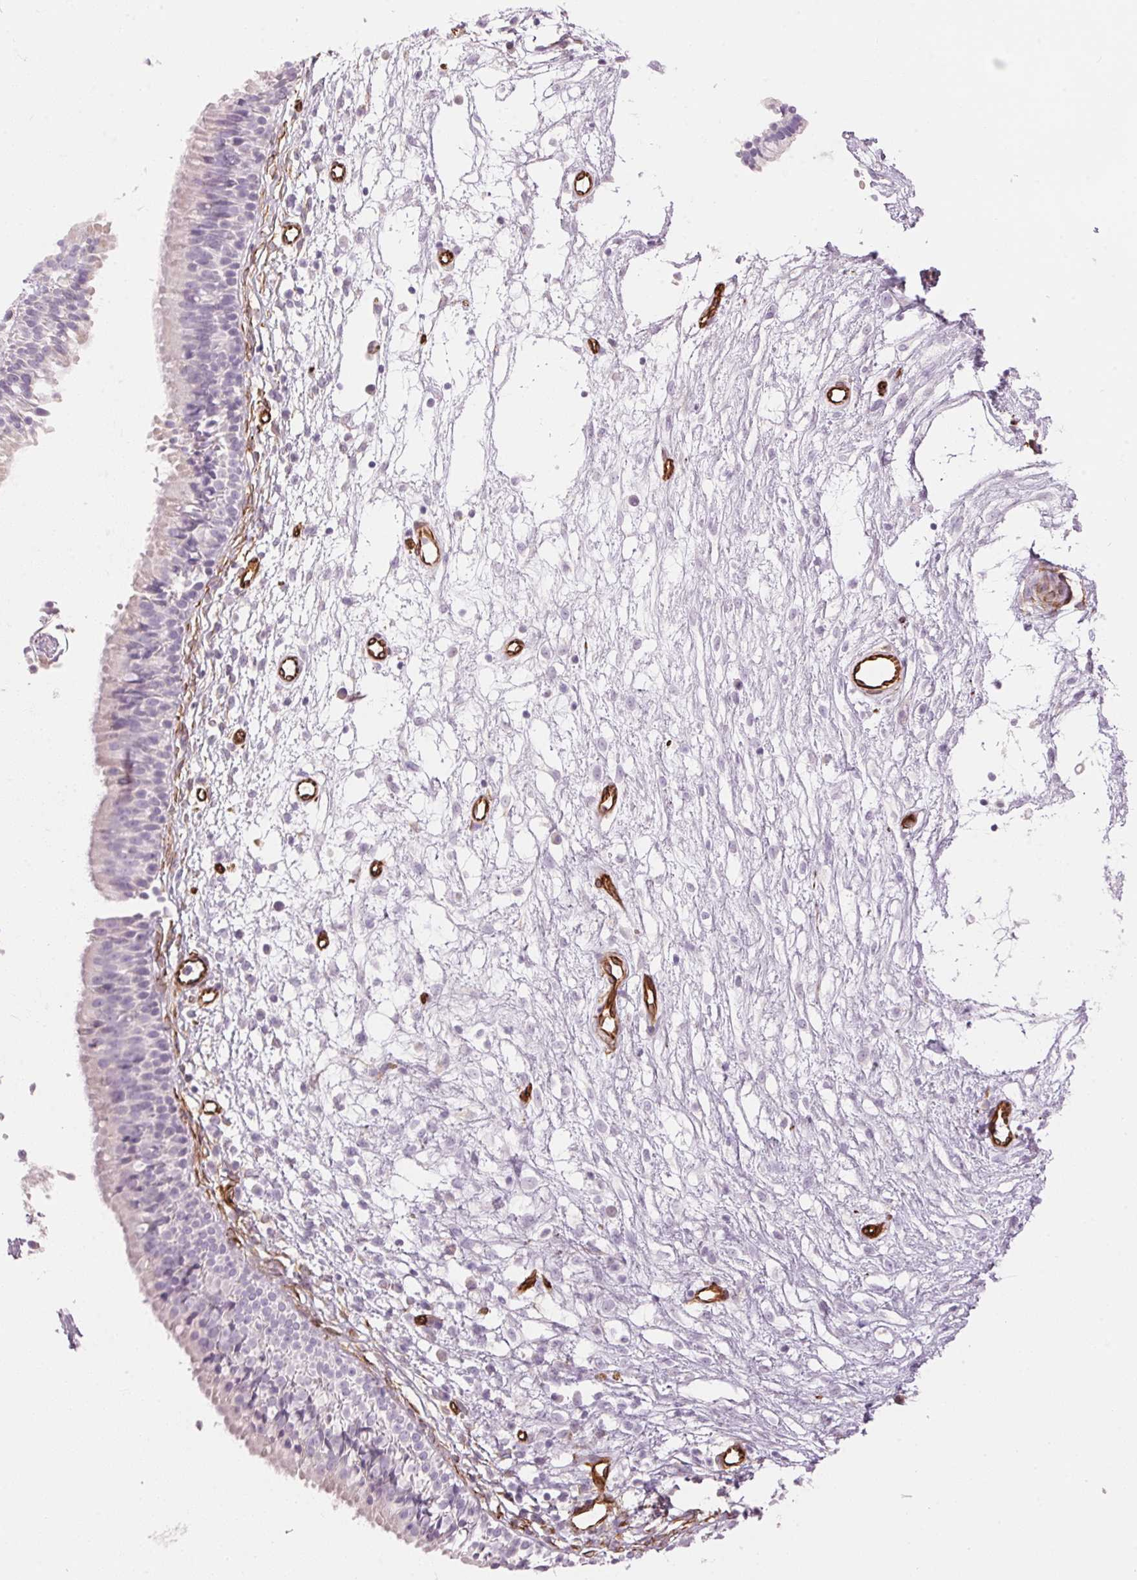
{"staining": {"intensity": "negative", "quantity": "none", "location": "none"}, "tissue": "nasopharynx", "cell_type": "Respiratory epithelial cells", "image_type": "normal", "snomed": [{"axis": "morphology", "description": "Normal tissue, NOS"}, {"axis": "topography", "description": "Nasopharynx"}], "caption": "Immunohistochemistry photomicrograph of normal human nasopharynx stained for a protein (brown), which reveals no expression in respiratory epithelial cells. (Brightfield microscopy of DAB (3,3'-diaminobenzidine) immunohistochemistry at high magnification).", "gene": "CLPS", "patient": {"sex": "male", "age": 24}}